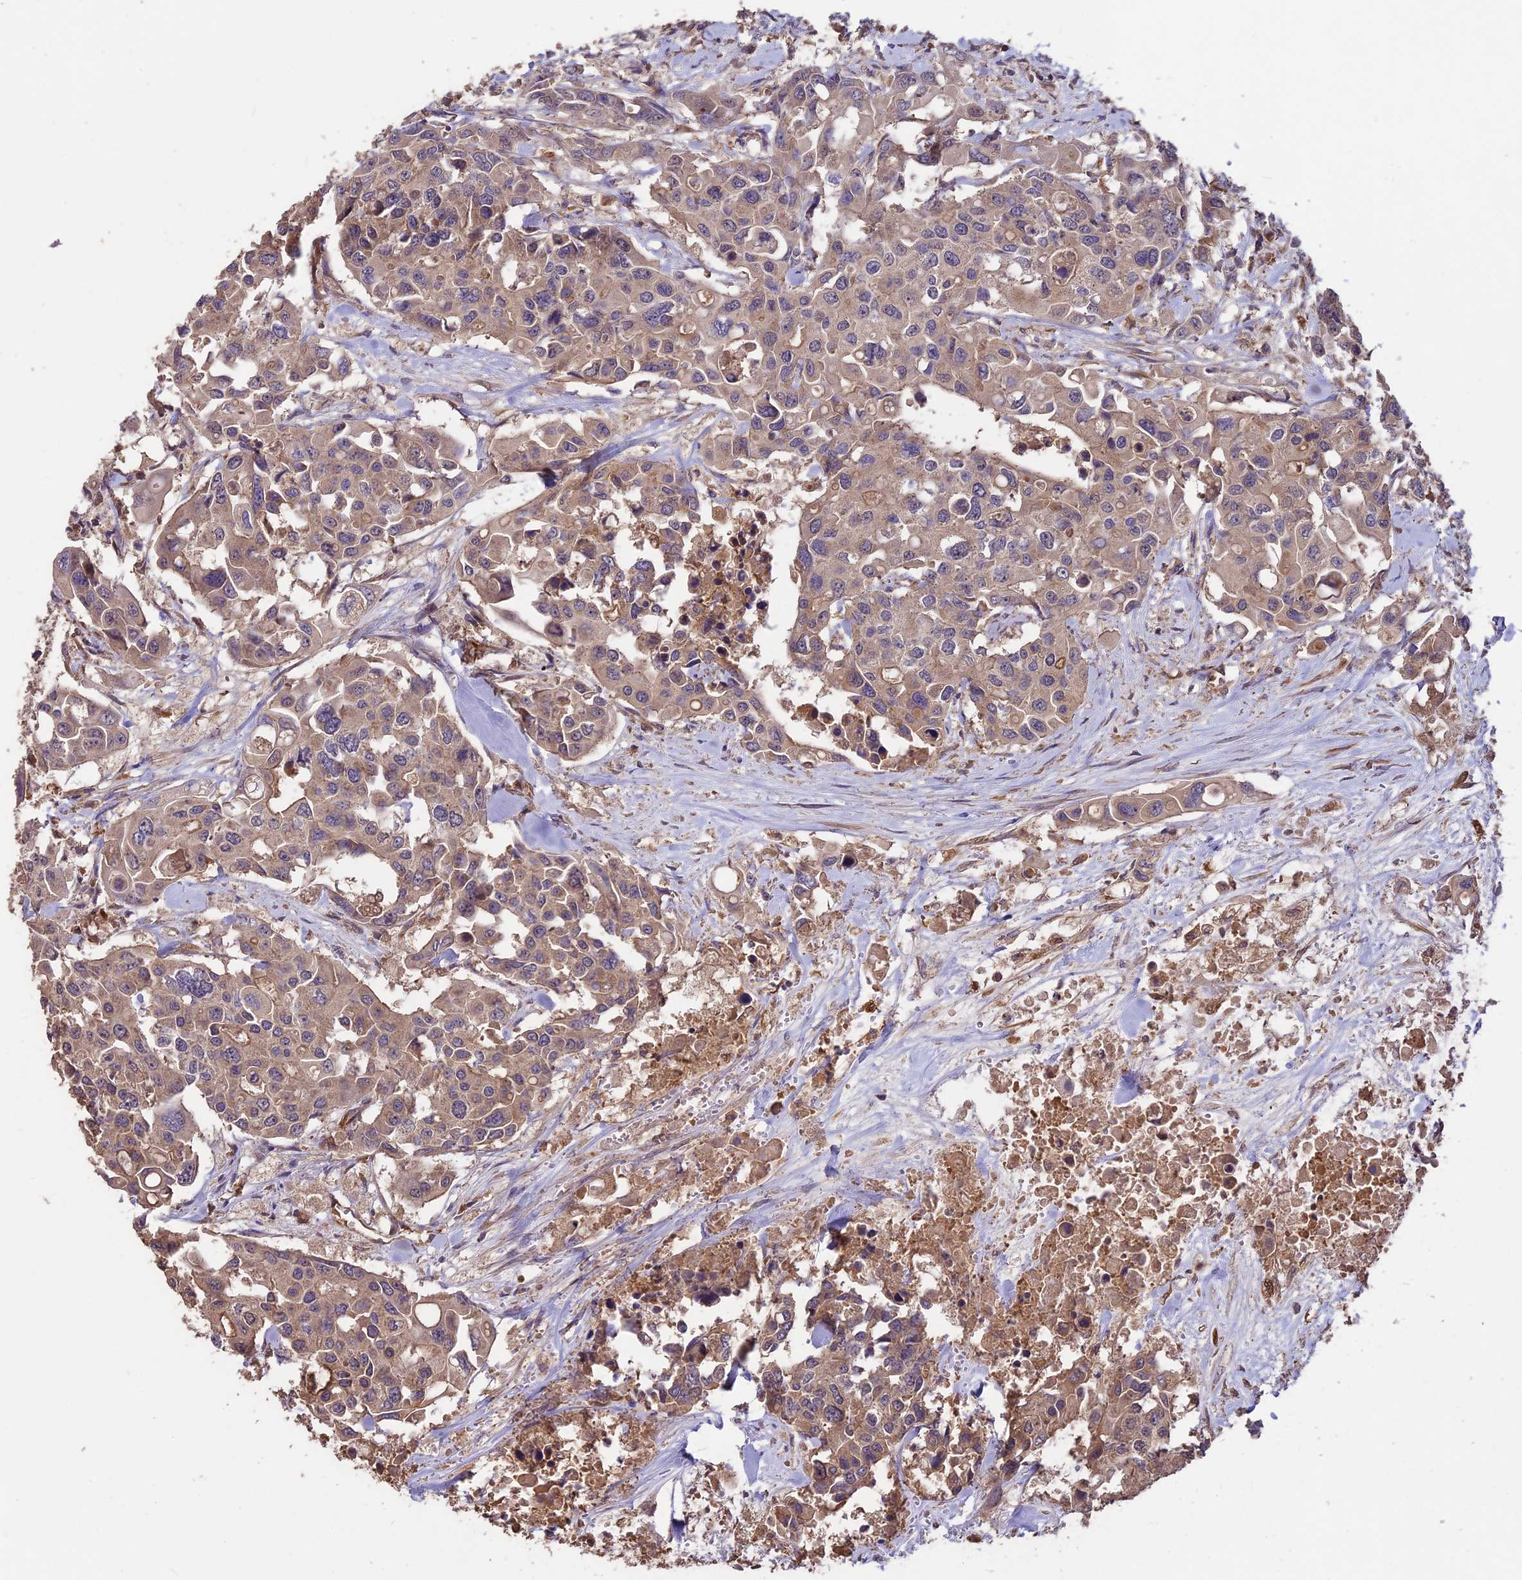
{"staining": {"intensity": "moderate", "quantity": ">75%", "location": "cytoplasmic/membranous"}, "tissue": "colorectal cancer", "cell_type": "Tumor cells", "image_type": "cancer", "snomed": [{"axis": "morphology", "description": "Adenocarcinoma, NOS"}, {"axis": "topography", "description": "Colon"}], "caption": "Colorectal cancer (adenocarcinoma) stained with DAB immunohistochemistry (IHC) shows medium levels of moderate cytoplasmic/membranous positivity in about >75% of tumor cells. Ihc stains the protein of interest in brown and the nuclei are stained blue.", "gene": "TTLL10", "patient": {"sex": "male", "age": 77}}